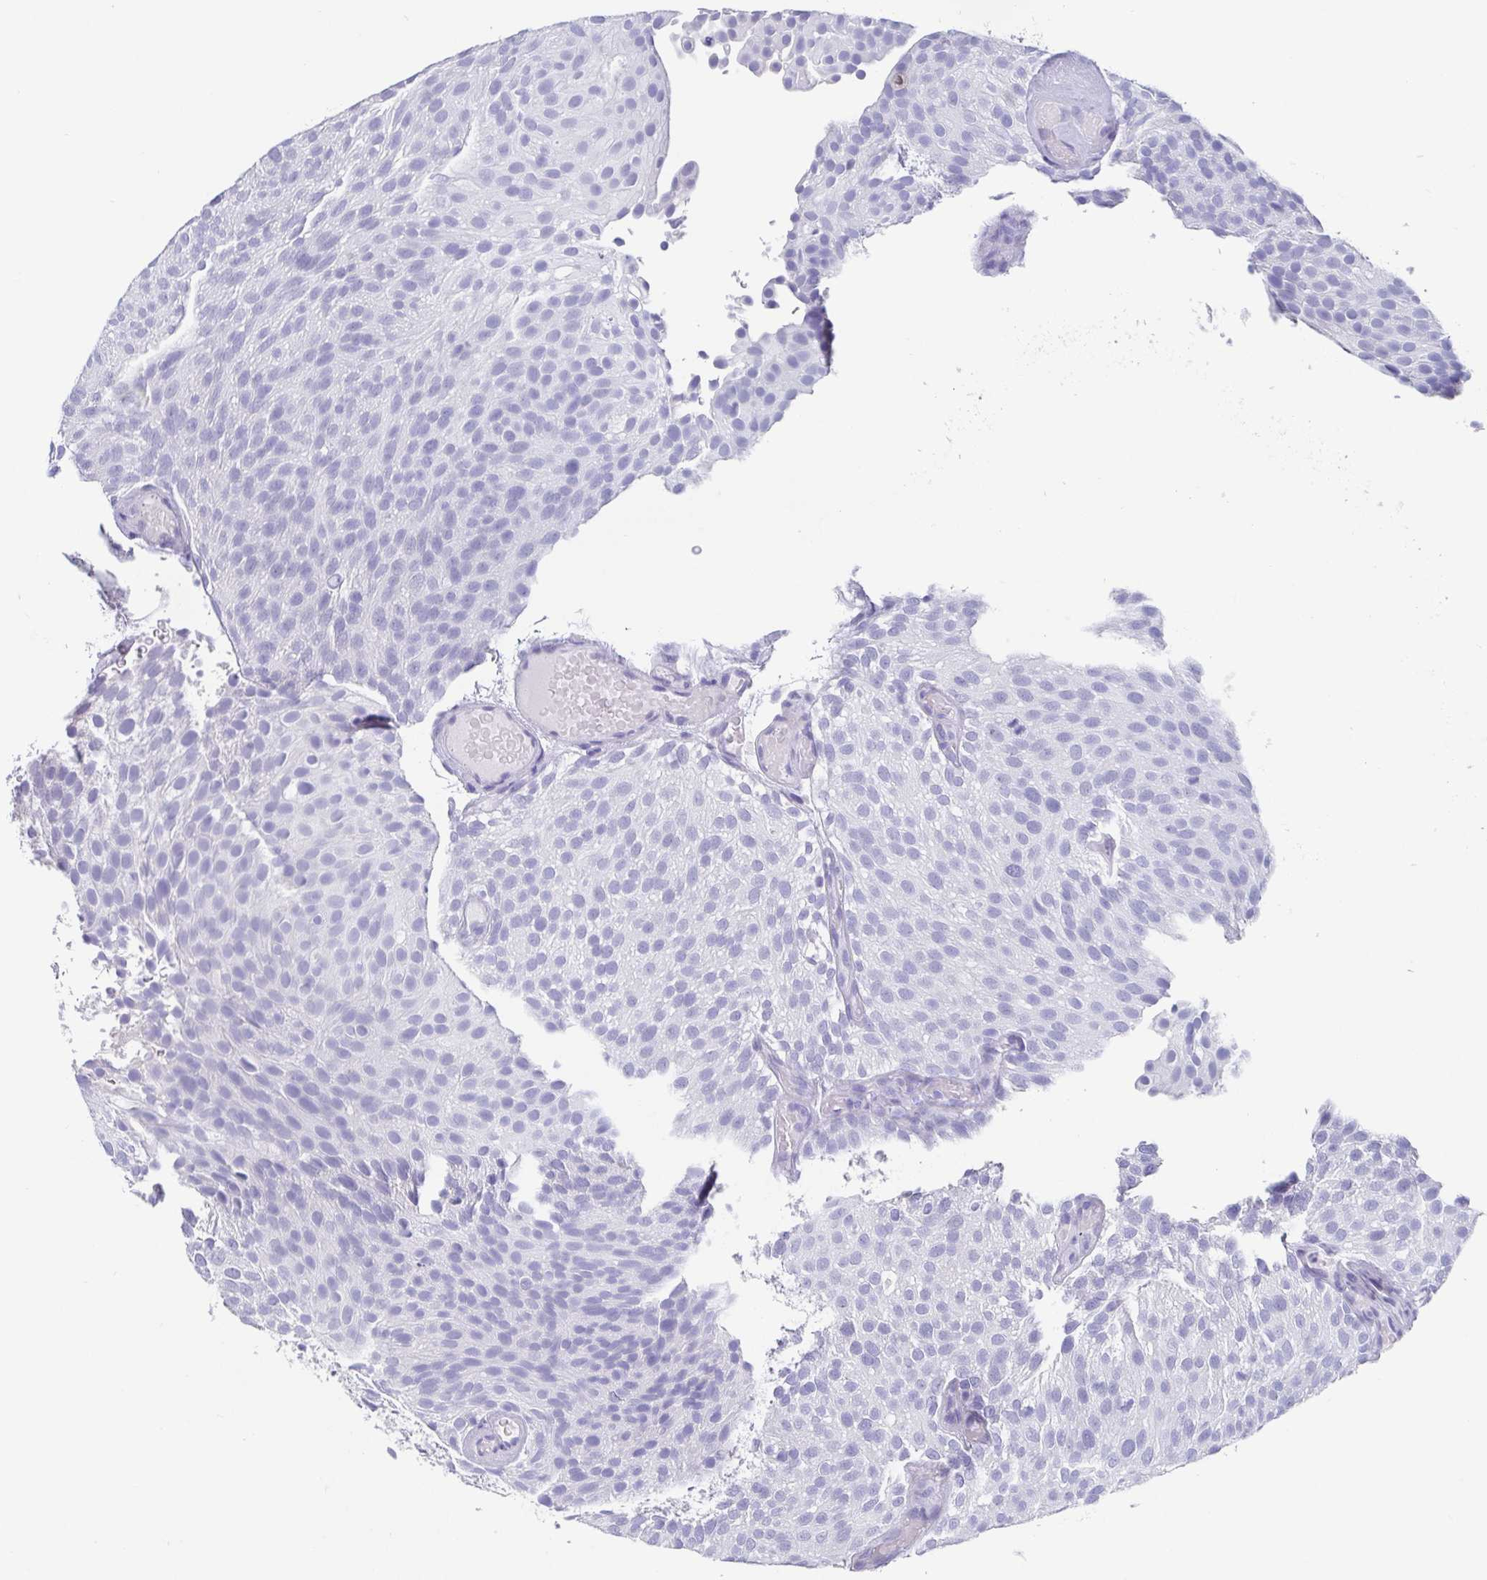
{"staining": {"intensity": "negative", "quantity": "none", "location": "none"}, "tissue": "urothelial cancer", "cell_type": "Tumor cells", "image_type": "cancer", "snomed": [{"axis": "morphology", "description": "Urothelial carcinoma, Low grade"}, {"axis": "topography", "description": "Urinary bladder"}], "caption": "IHC histopathology image of human urothelial cancer stained for a protein (brown), which displays no staining in tumor cells.", "gene": "SCGN", "patient": {"sex": "male", "age": 78}}